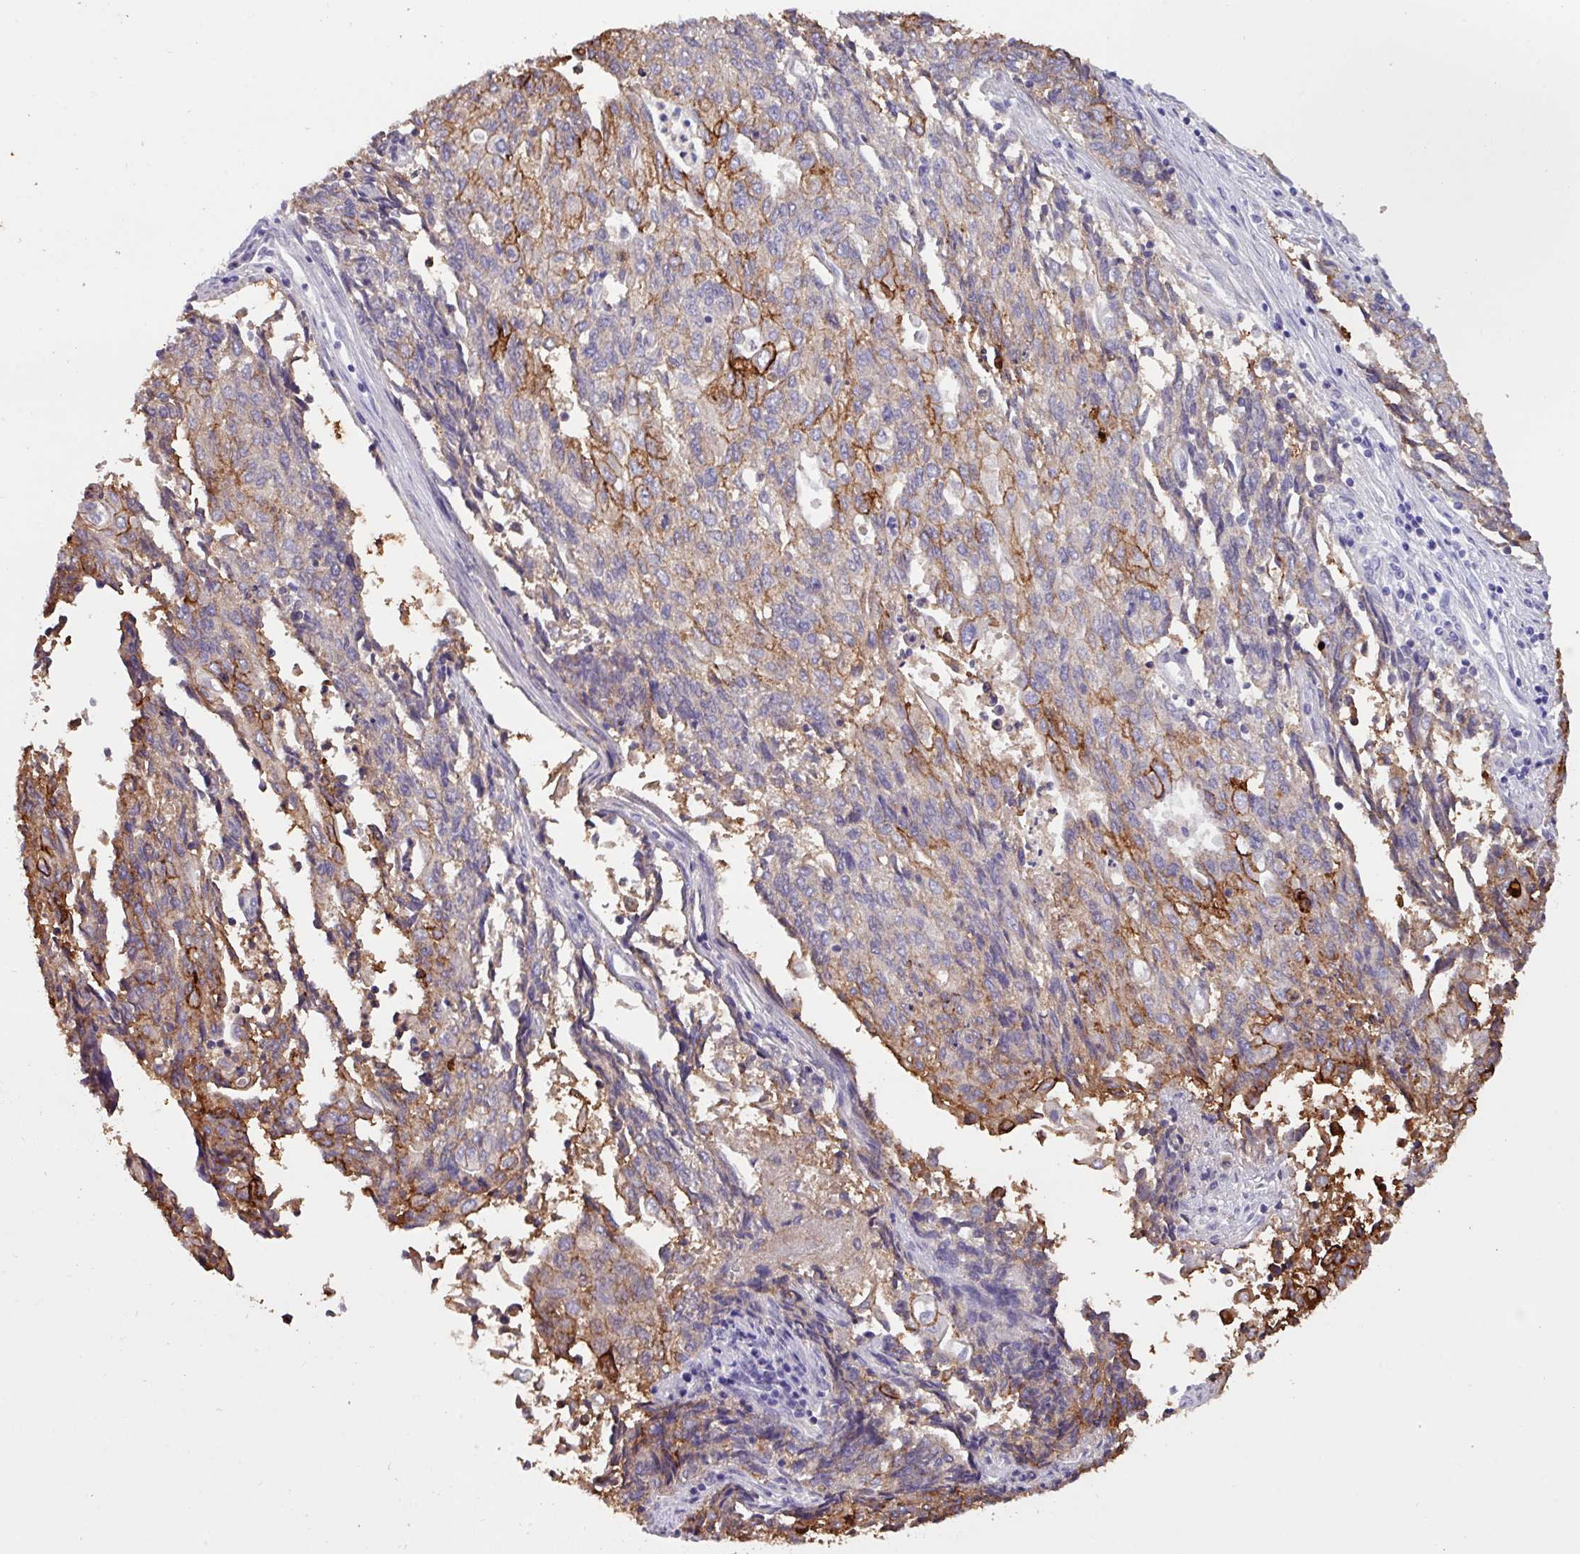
{"staining": {"intensity": "moderate", "quantity": "25%-75%", "location": "cytoplasmic/membranous"}, "tissue": "endometrial cancer", "cell_type": "Tumor cells", "image_type": "cancer", "snomed": [{"axis": "morphology", "description": "Adenocarcinoma, NOS"}, {"axis": "topography", "description": "Endometrium"}], "caption": "Adenocarcinoma (endometrial) stained for a protein demonstrates moderate cytoplasmic/membranous positivity in tumor cells. The staining was performed using DAB, with brown indicating positive protein expression. Nuclei are stained blue with hematoxylin.", "gene": "EPCAM", "patient": {"sex": "female", "age": 54}}